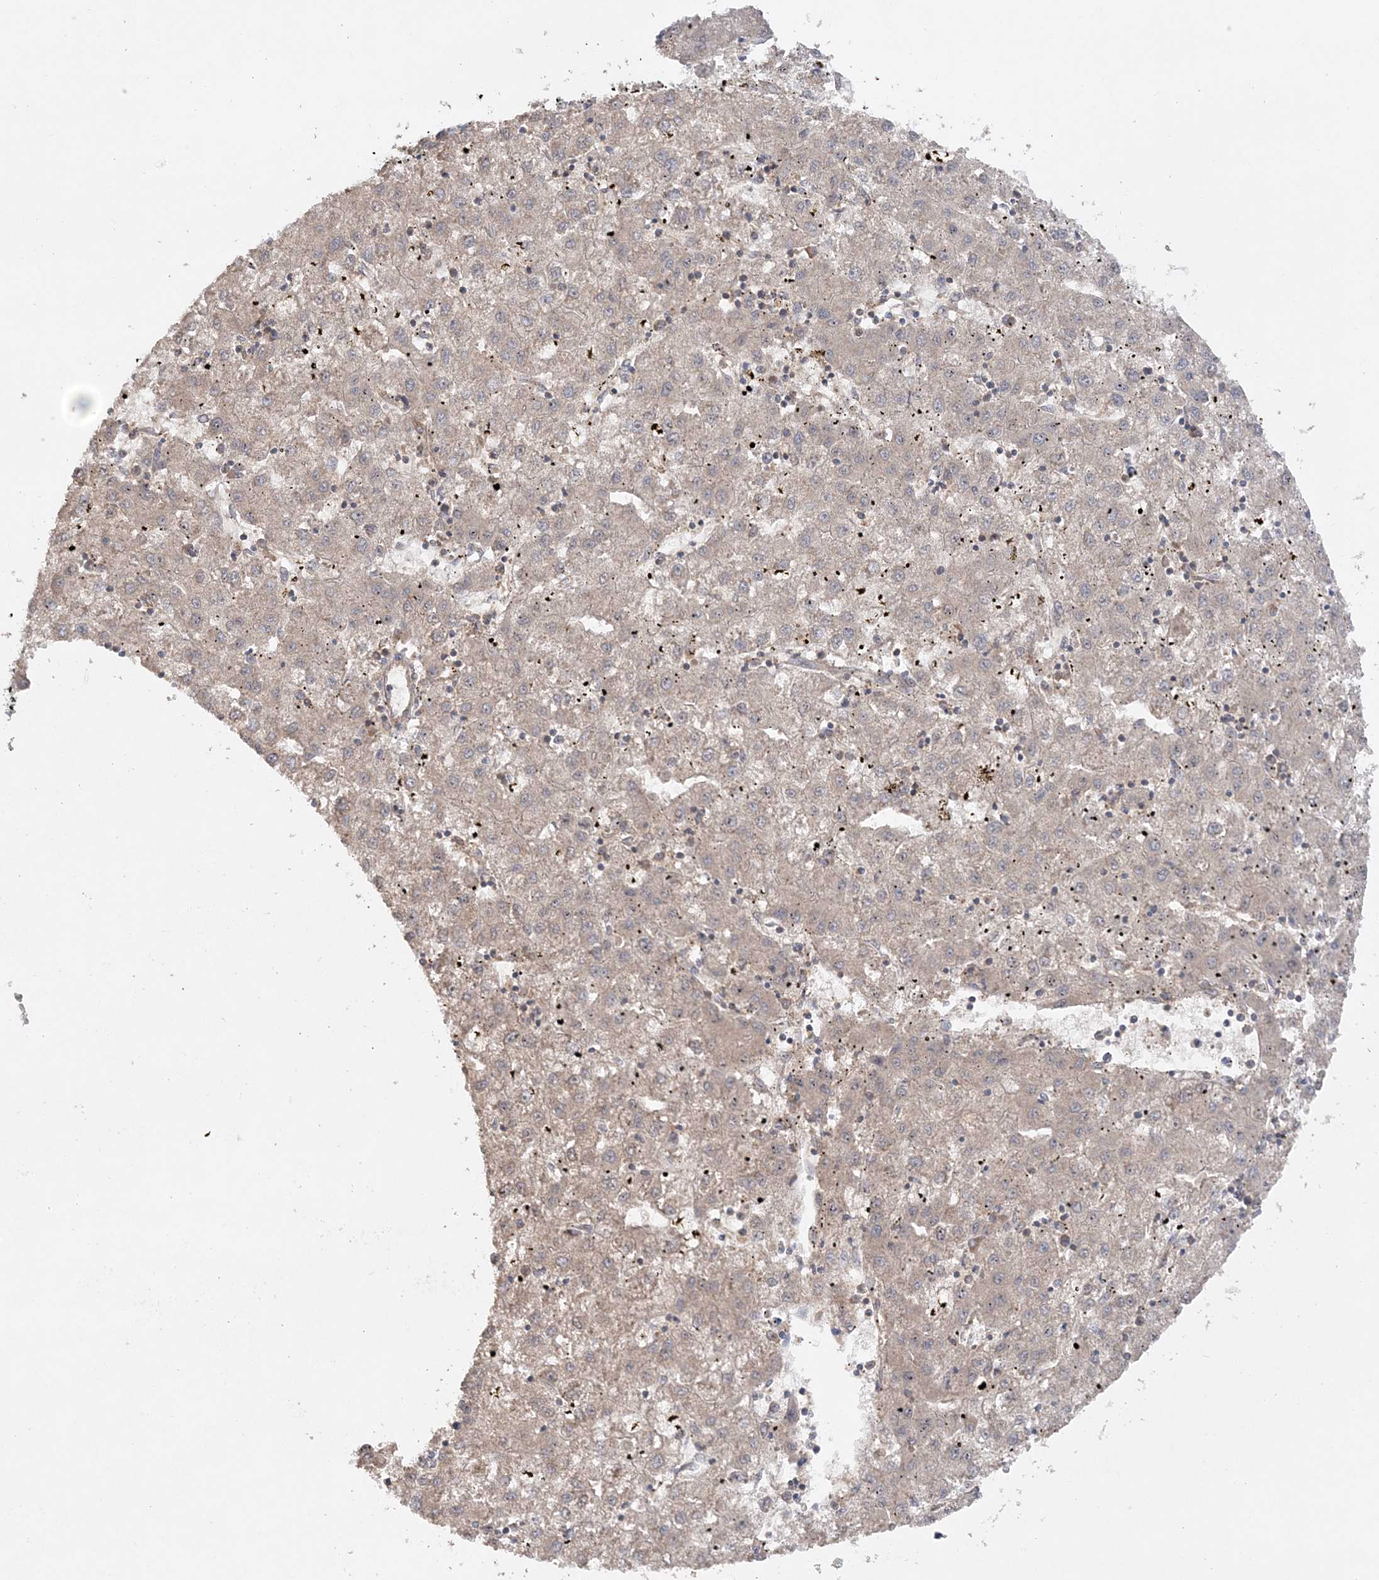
{"staining": {"intensity": "negative", "quantity": "none", "location": "none"}, "tissue": "liver cancer", "cell_type": "Tumor cells", "image_type": "cancer", "snomed": [{"axis": "morphology", "description": "Carcinoma, Hepatocellular, NOS"}, {"axis": "topography", "description": "Liver"}], "caption": "Human liver cancer stained for a protein using immunohistochemistry (IHC) shows no expression in tumor cells.", "gene": "ACAP2", "patient": {"sex": "male", "age": 72}}